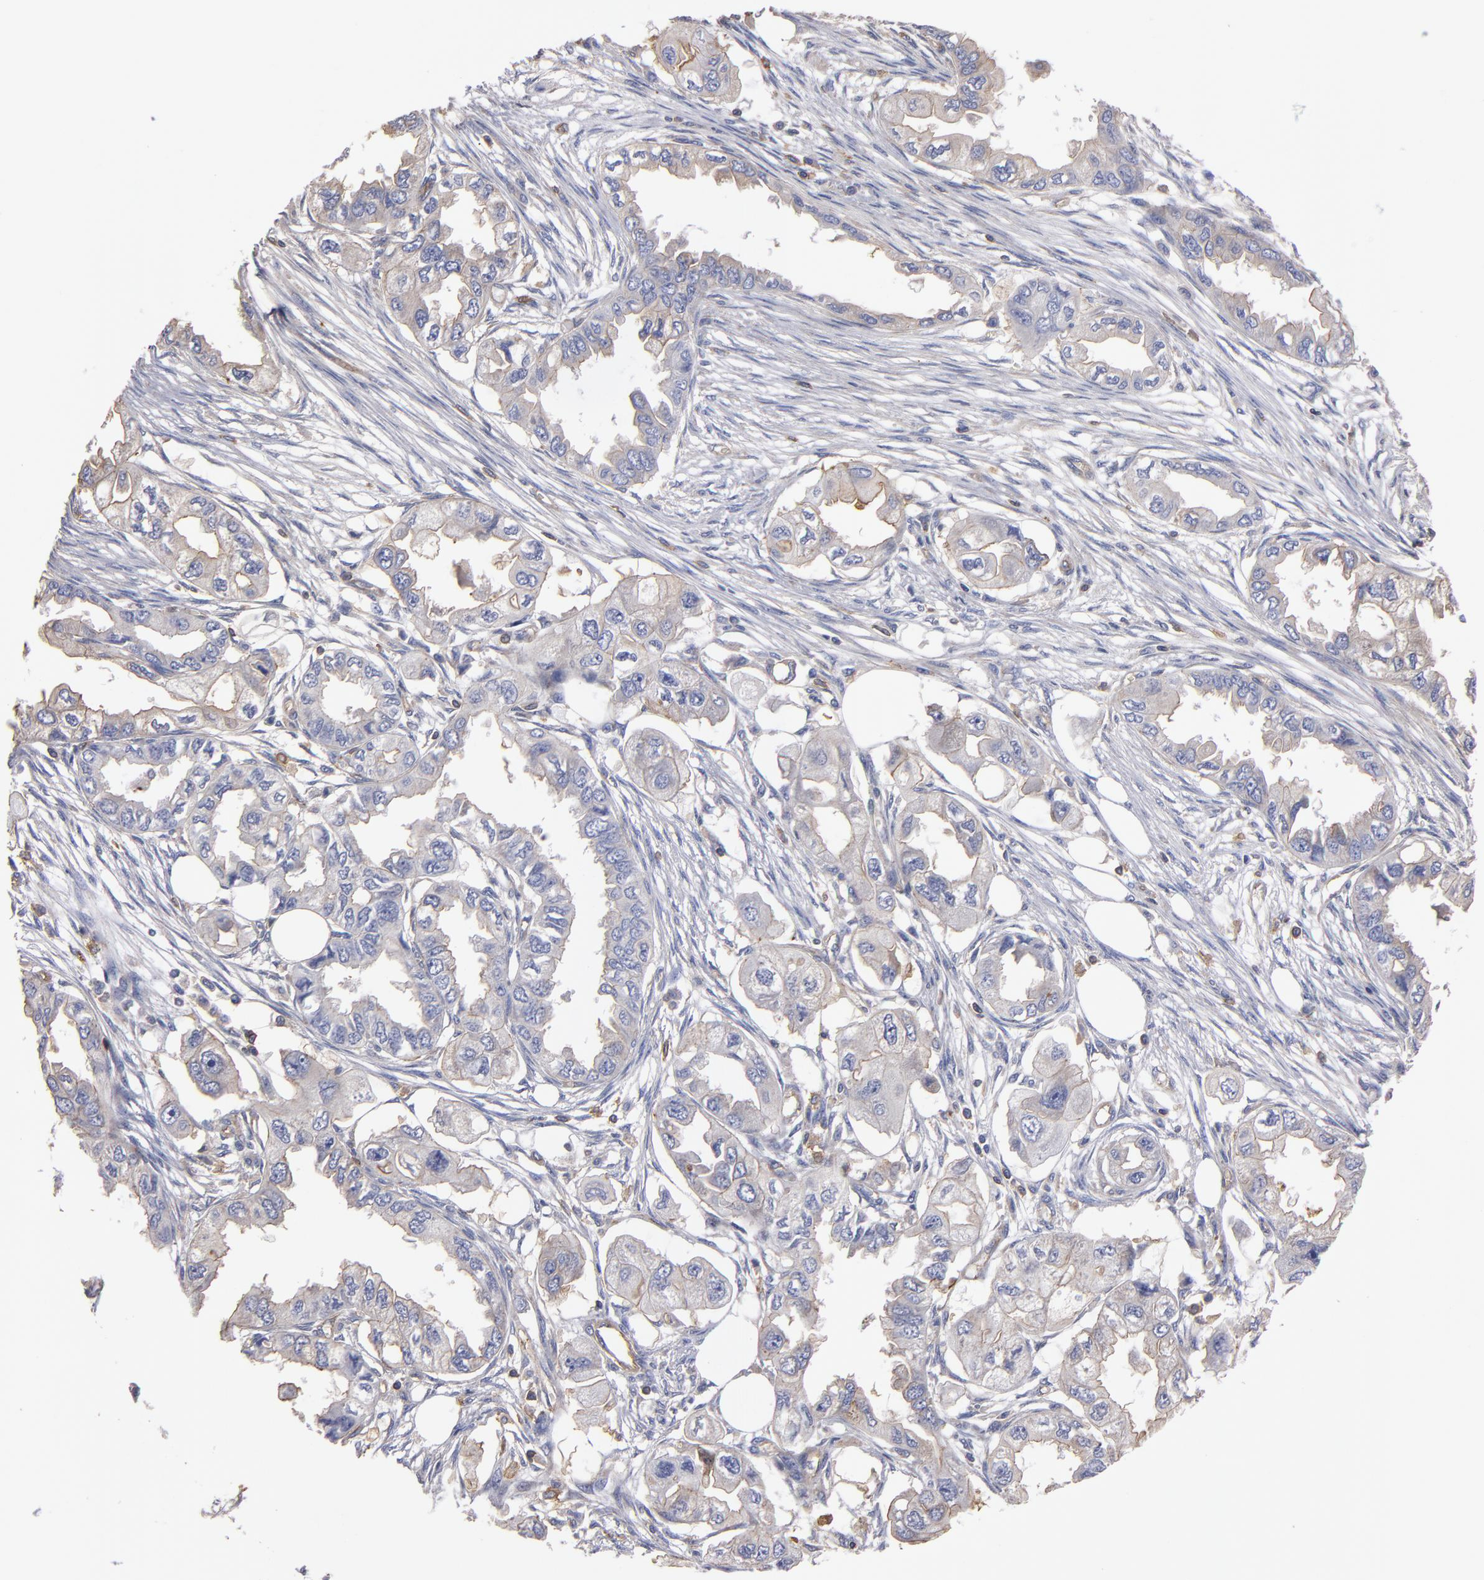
{"staining": {"intensity": "weak", "quantity": "25%-75%", "location": "cytoplasmic/membranous"}, "tissue": "endometrial cancer", "cell_type": "Tumor cells", "image_type": "cancer", "snomed": [{"axis": "morphology", "description": "Adenocarcinoma, NOS"}, {"axis": "topography", "description": "Endometrium"}], "caption": "Protein analysis of endometrial adenocarcinoma tissue reveals weak cytoplasmic/membranous positivity in approximately 25%-75% of tumor cells. (DAB IHC with brightfield microscopy, high magnification).", "gene": "ESYT2", "patient": {"sex": "female", "age": 67}}